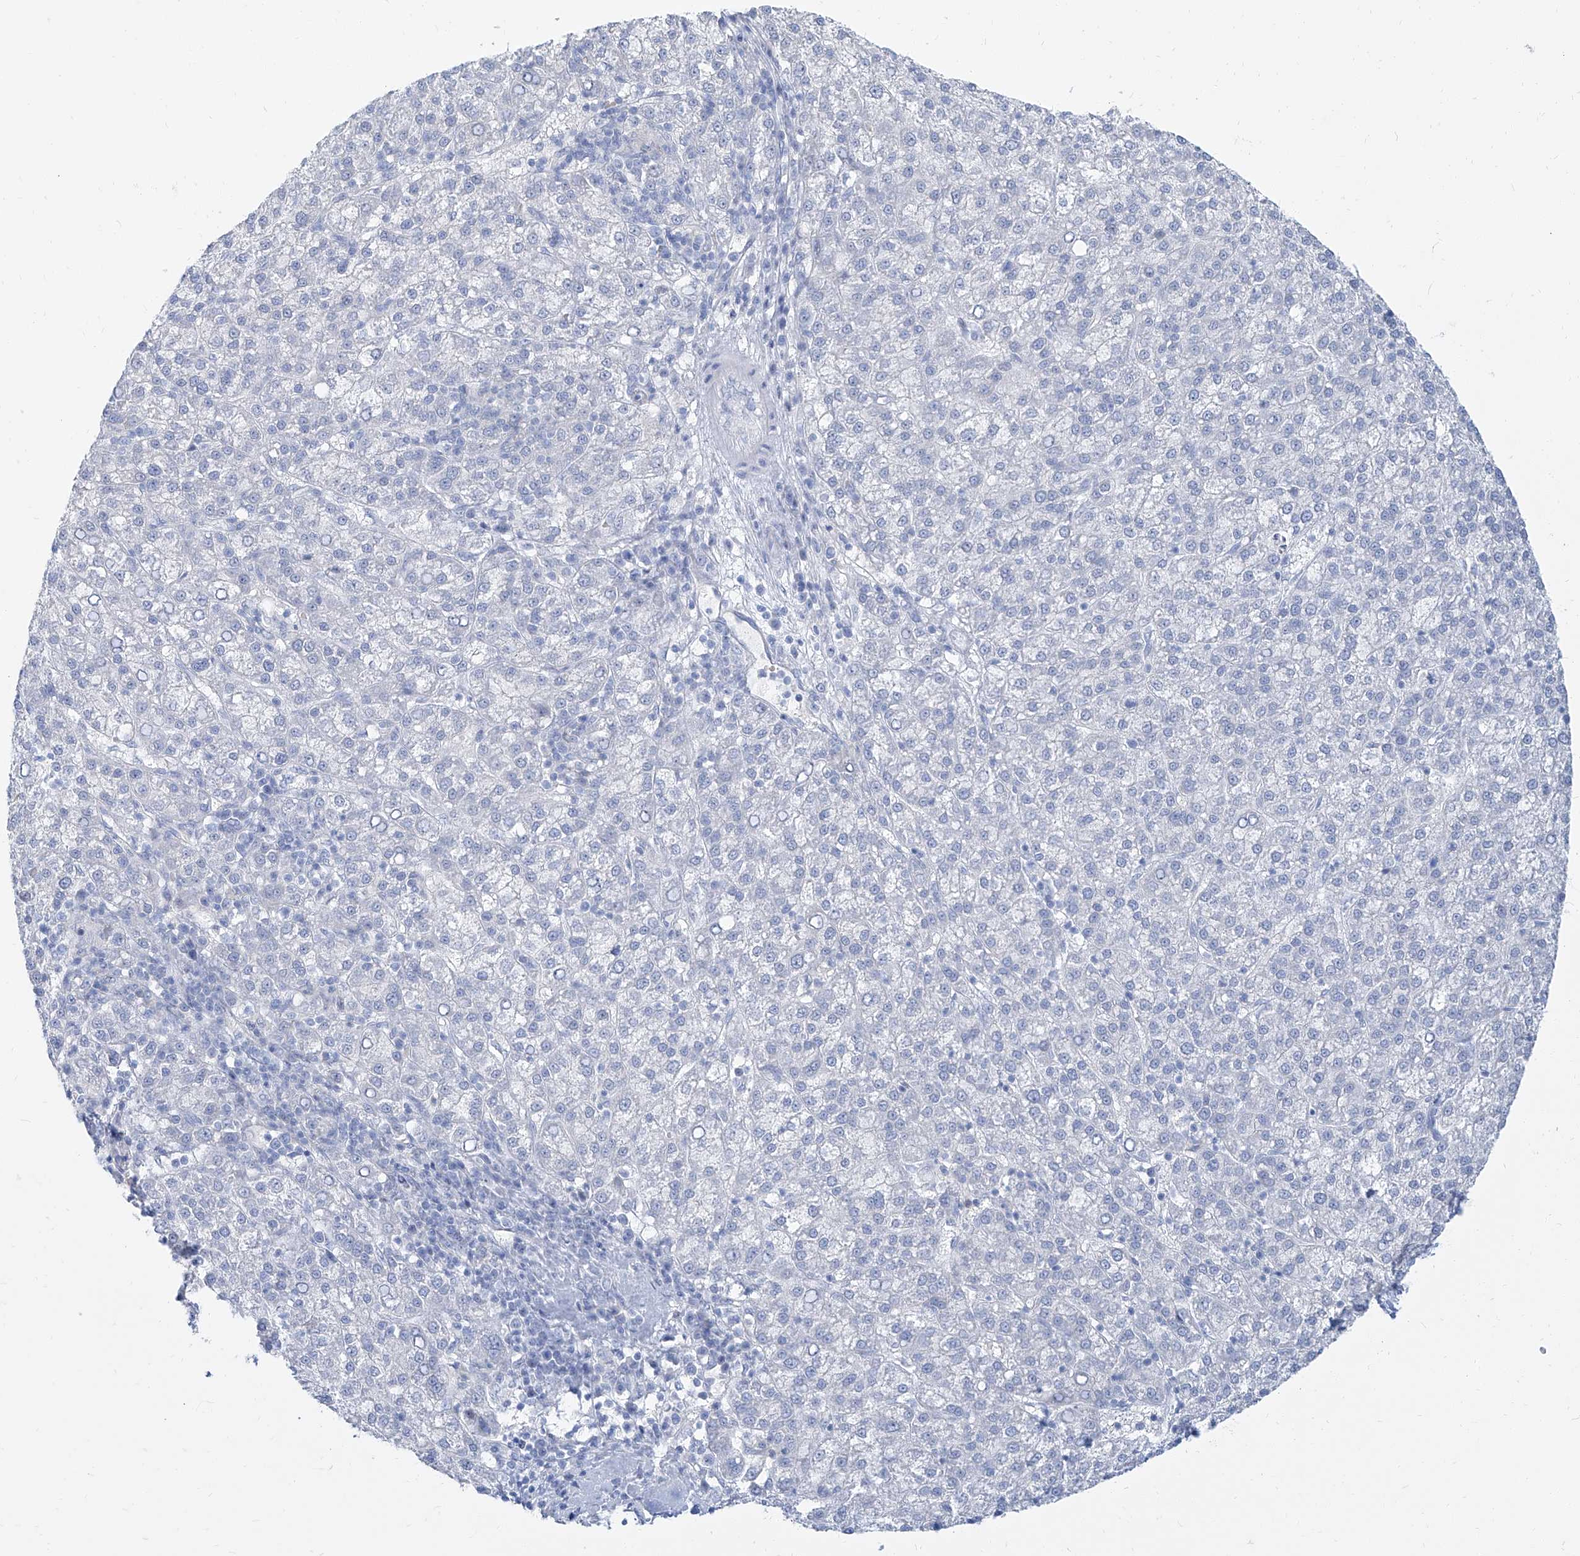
{"staining": {"intensity": "negative", "quantity": "none", "location": "none"}, "tissue": "liver cancer", "cell_type": "Tumor cells", "image_type": "cancer", "snomed": [{"axis": "morphology", "description": "Carcinoma, Hepatocellular, NOS"}, {"axis": "topography", "description": "Liver"}], "caption": "Photomicrograph shows no protein staining in tumor cells of hepatocellular carcinoma (liver) tissue. Nuclei are stained in blue.", "gene": "TXLNB", "patient": {"sex": "female", "age": 58}}